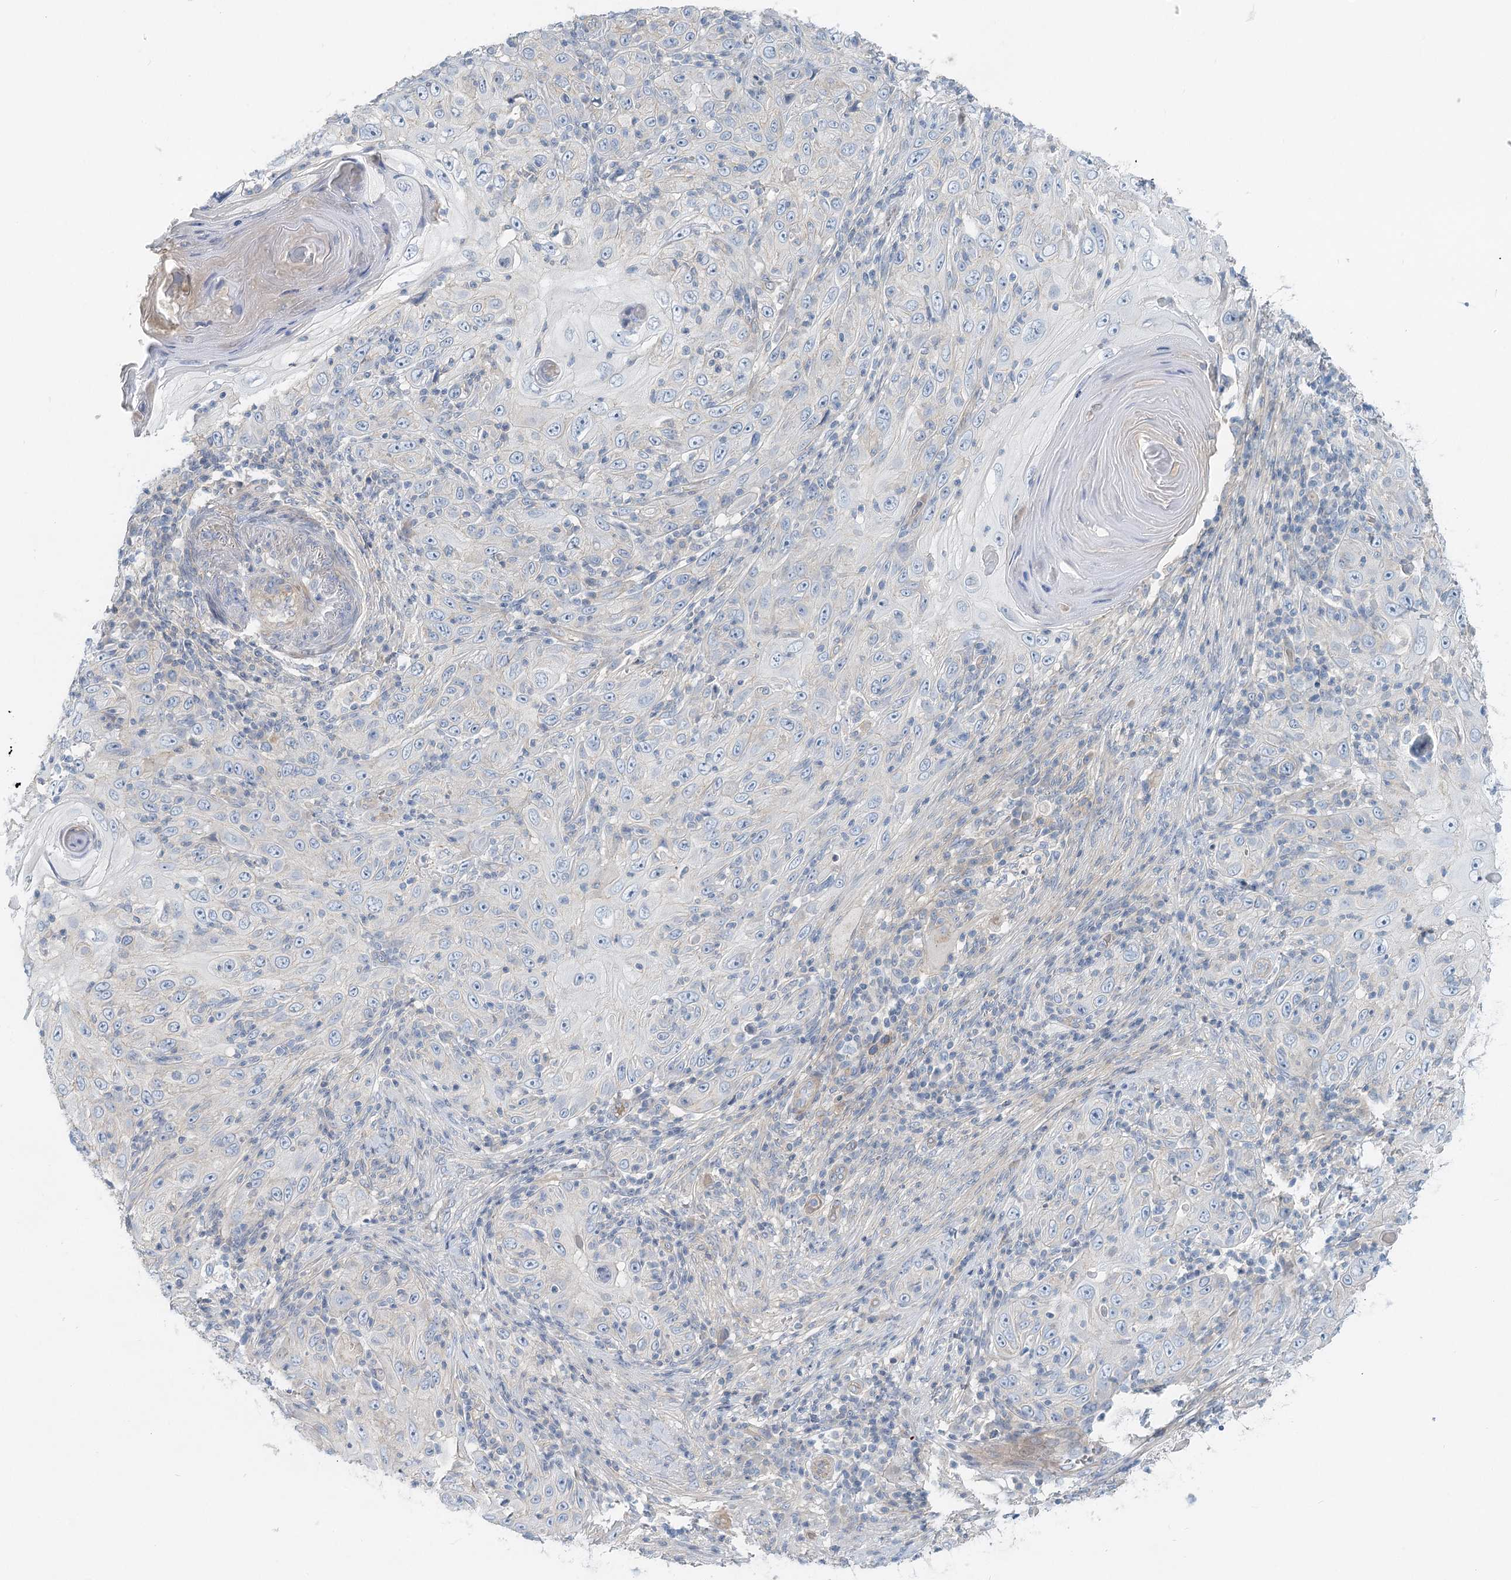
{"staining": {"intensity": "negative", "quantity": "none", "location": "none"}, "tissue": "skin cancer", "cell_type": "Tumor cells", "image_type": "cancer", "snomed": [{"axis": "morphology", "description": "Squamous cell carcinoma, NOS"}, {"axis": "topography", "description": "Skin"}], "caption": "Squamous cell carcinoma (skin) was stained to show a protein in brown. There is no significant staining in tumor cells.", "gene": "DNMBP", "patient": {"sex": "female", "age": 88}}